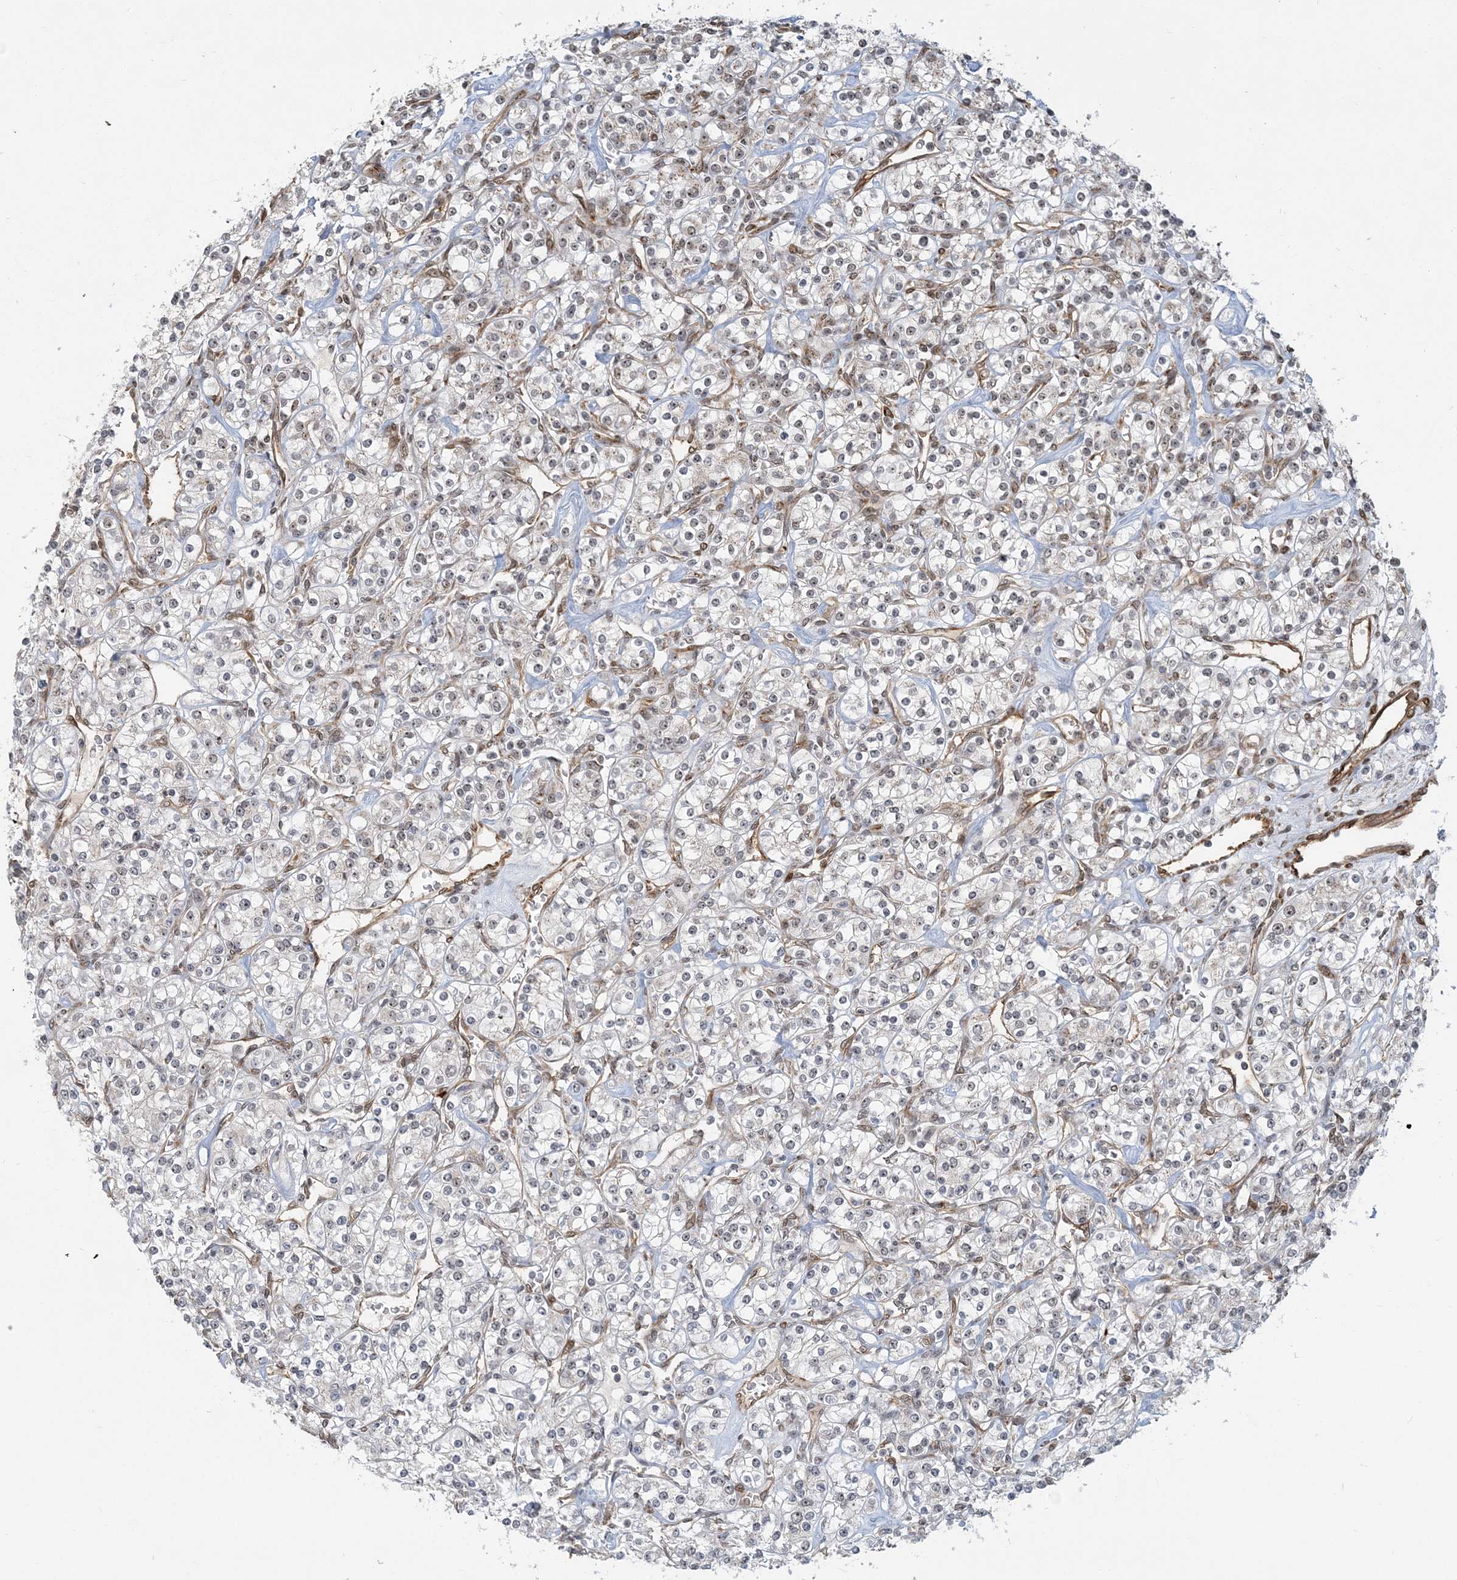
{"staining": {"intensity": "weak", "quantity": "<25%", "location": "nuclear"}, "tissue": "renal cancer", "cell_type": "Tumor cells", "image_type": "cancer", "snomed": [{"axis": "morphology", "description": "Adenocarcinoma, NOS"}, {"axis": "topography", "description": "Kidney"}], "caption": "High power microscopy image of an immunohistochemistry micrograph of renal cancer, revealing no significant expression in tumor cells. (DAB immunohistochemistry visualized using brightfield microscopy, high magnification).", "gene": "PLRG1", "patient": {"sex": "male", "age": 77}}